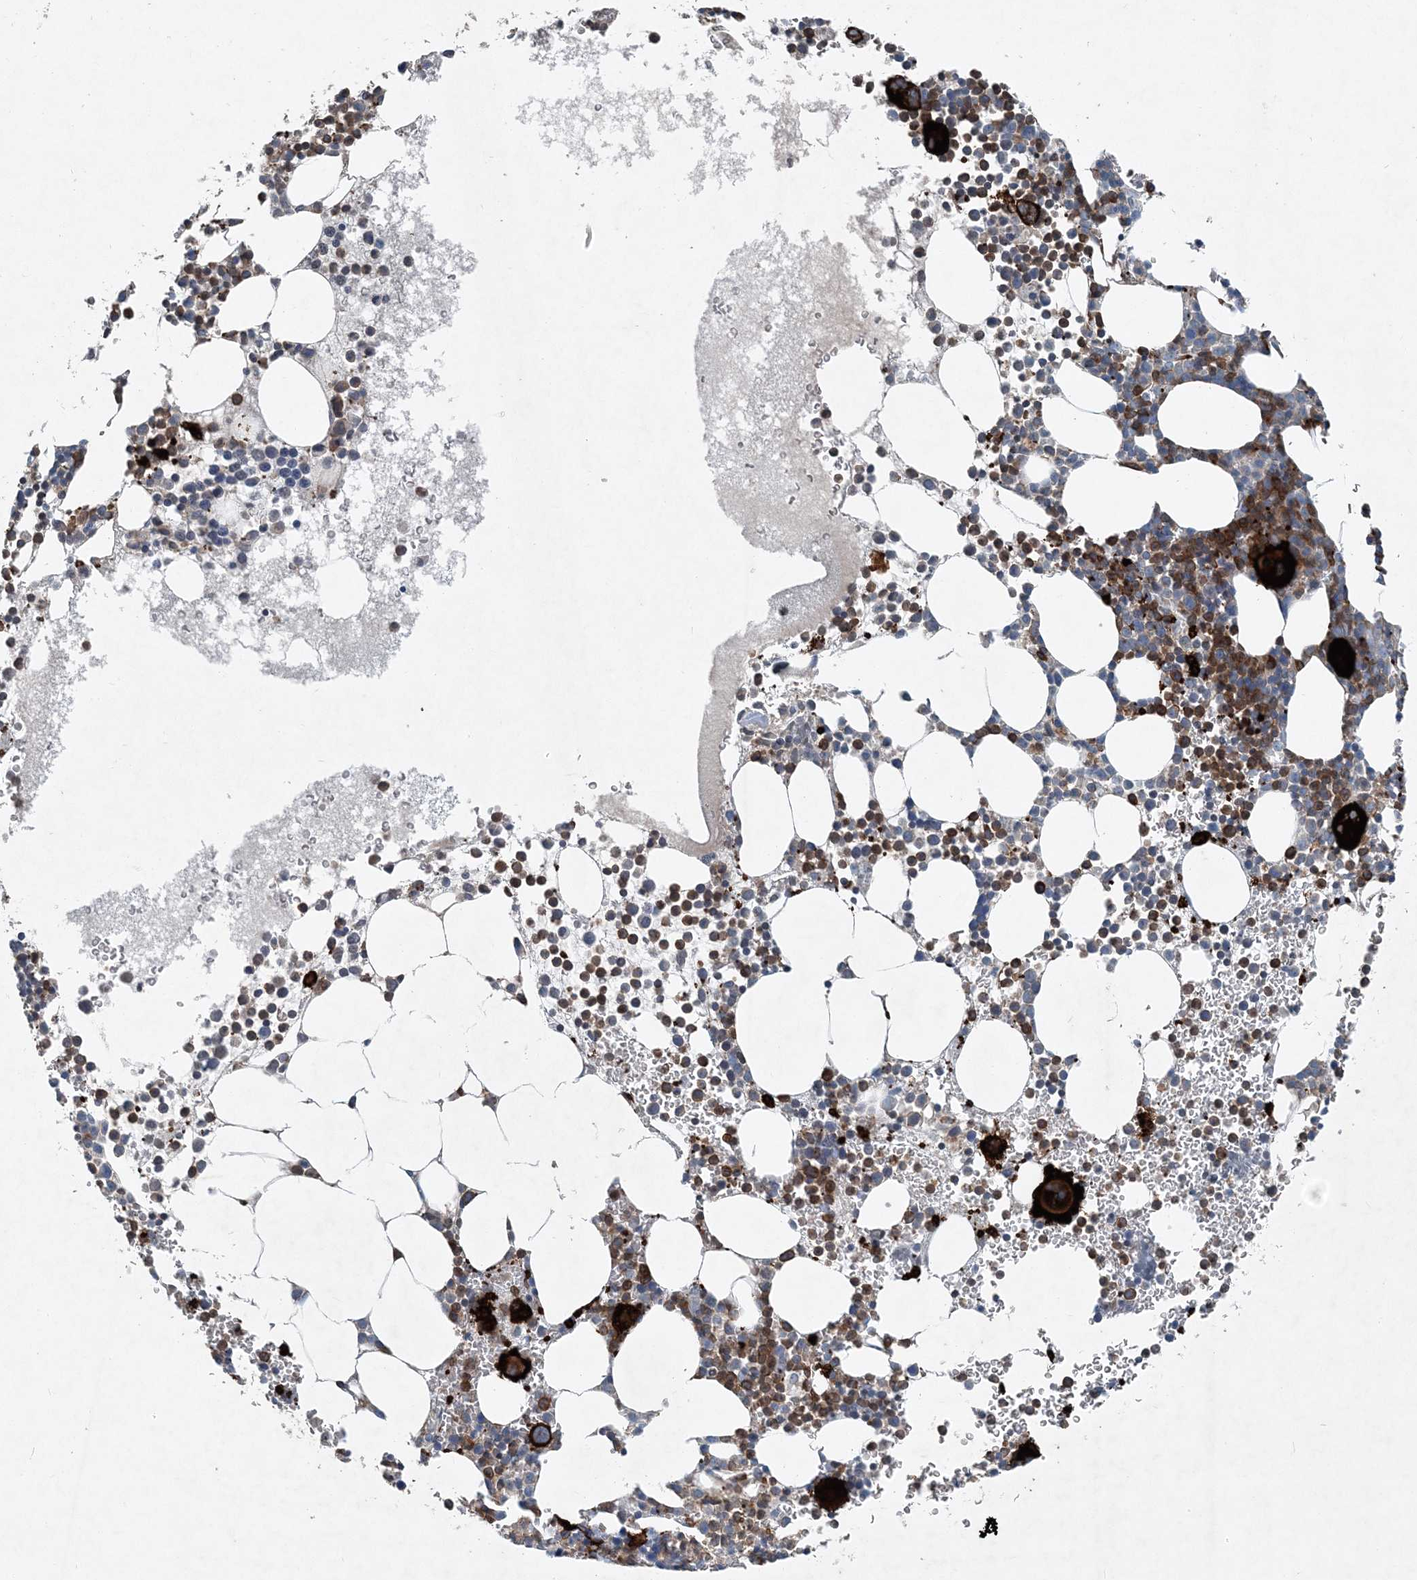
{"staining": {"intensity": "strong", "quantity": "<25%", "location": "cytoplasmic/membranous"}, "tissue": "bone marrow", "cell_type": "Hematopoietic cells", "image_type": "normal", "snomed": [{"axis": "morphology", "description": "Normal tissue, NOS"}, {"axis": "topography", "description": "Bone marrow"}], "caption": "DAB (3,3'-diaminobenzidine) immunohistochemical staining of unremarkable bone marrow reveals strong cytoplasmic/membranous protein staining in approximately <25% of hematopoietic cells. The protein is shown in brown color, while the nuclei are stained blue.", "gene": "DGUOK", "patient": {"sex": "female", "age": 78}}